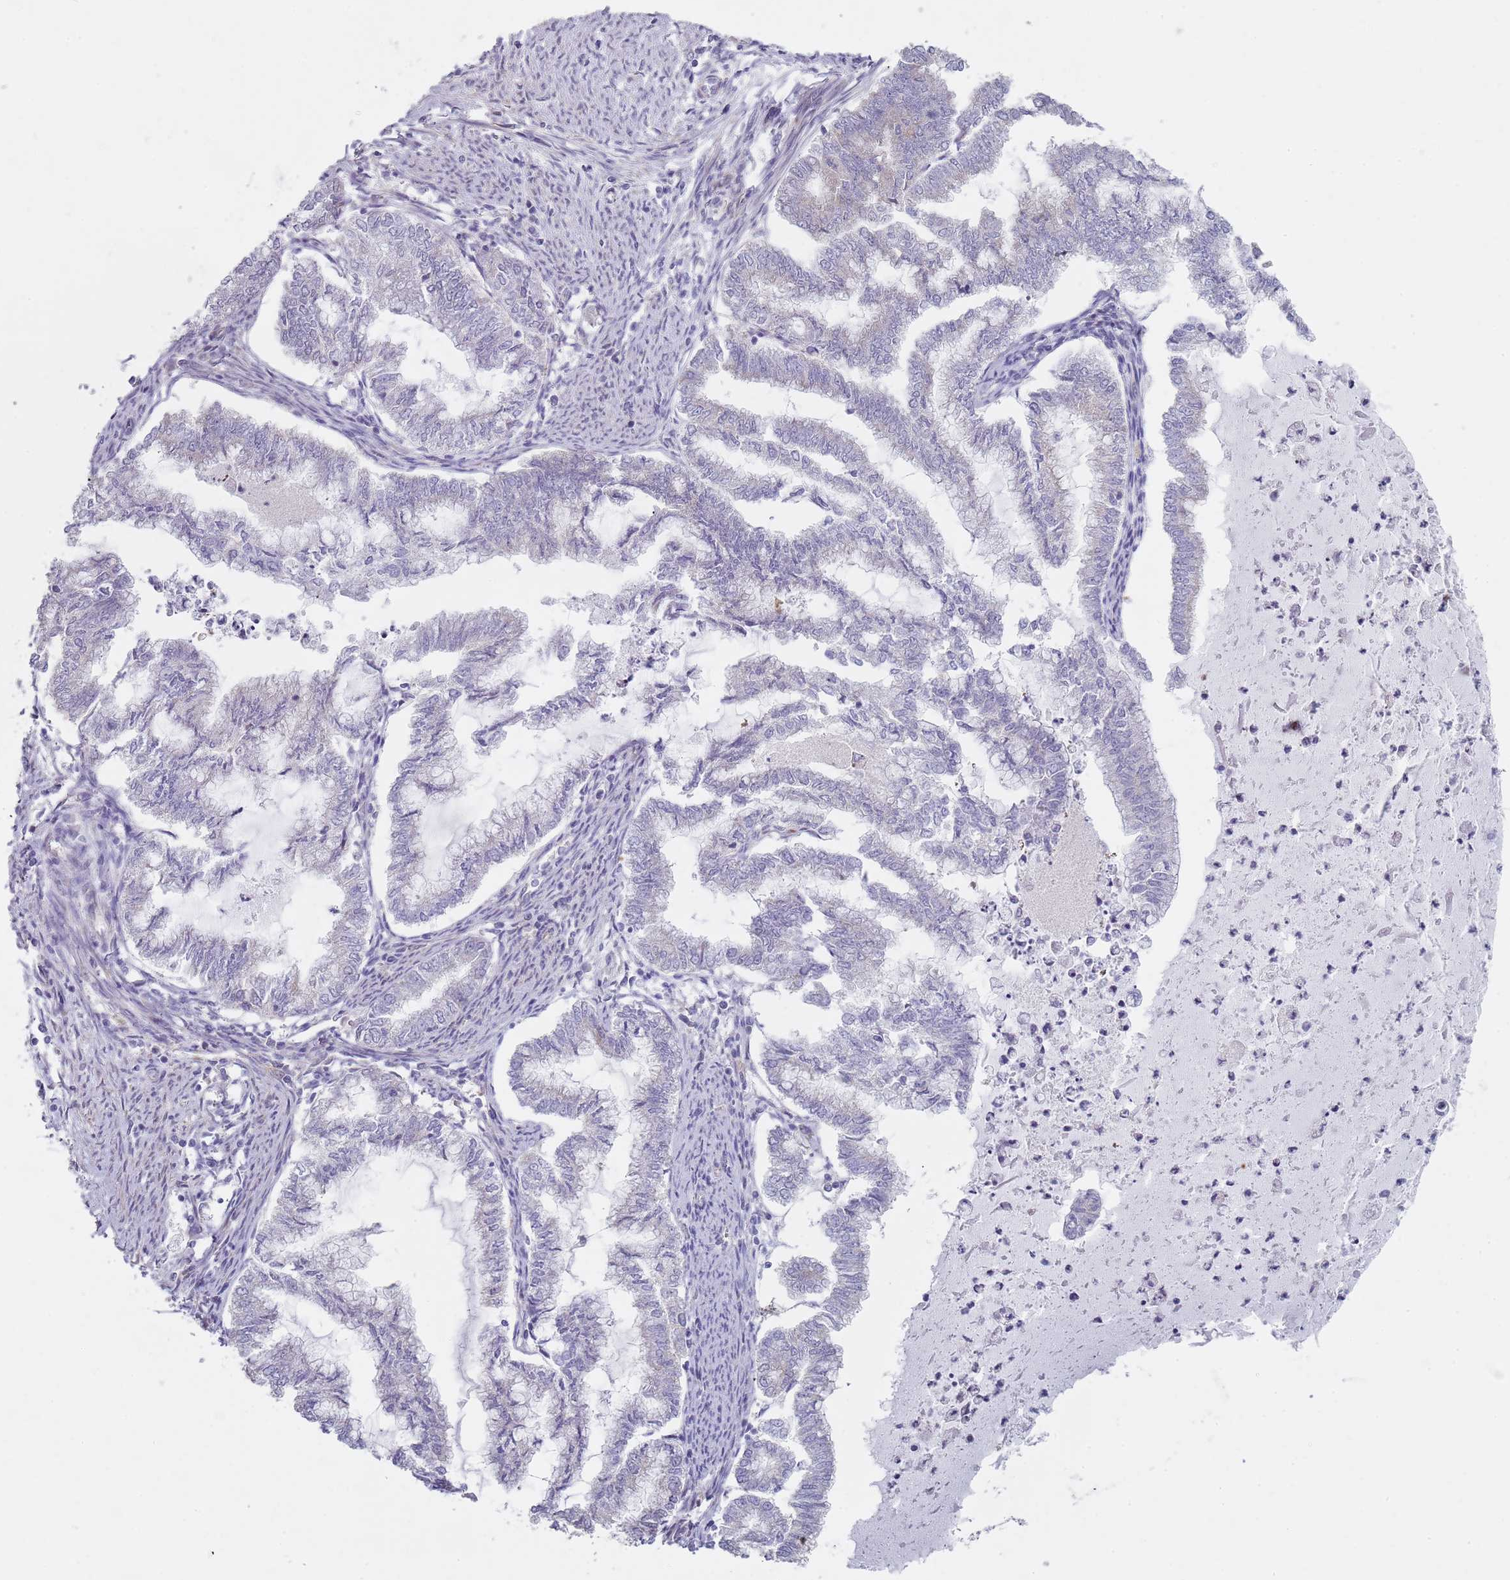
{"staining": {"intensity": "weak", "quantity": "<25%", "location": "cytoplasmic/membranous"}, "tissue": "endometrial cancer", "cell_type": "Tumor cells", "image_type": "cancer", "snomed": [{"axis": "morphology", "description": "Adenocarcinoma, NOS"}, {"axis": "topography", "description": "Endometrium"}], "caption": "High magnification brightfield microscopy of endometrial adenocarcinoma stained with DAB (brown) and counterstained with hematoxylin (blue): tumor cells show no significant expression.", "gene": "SLC26A6", "patient": {"sex": "female", "age": 79}}